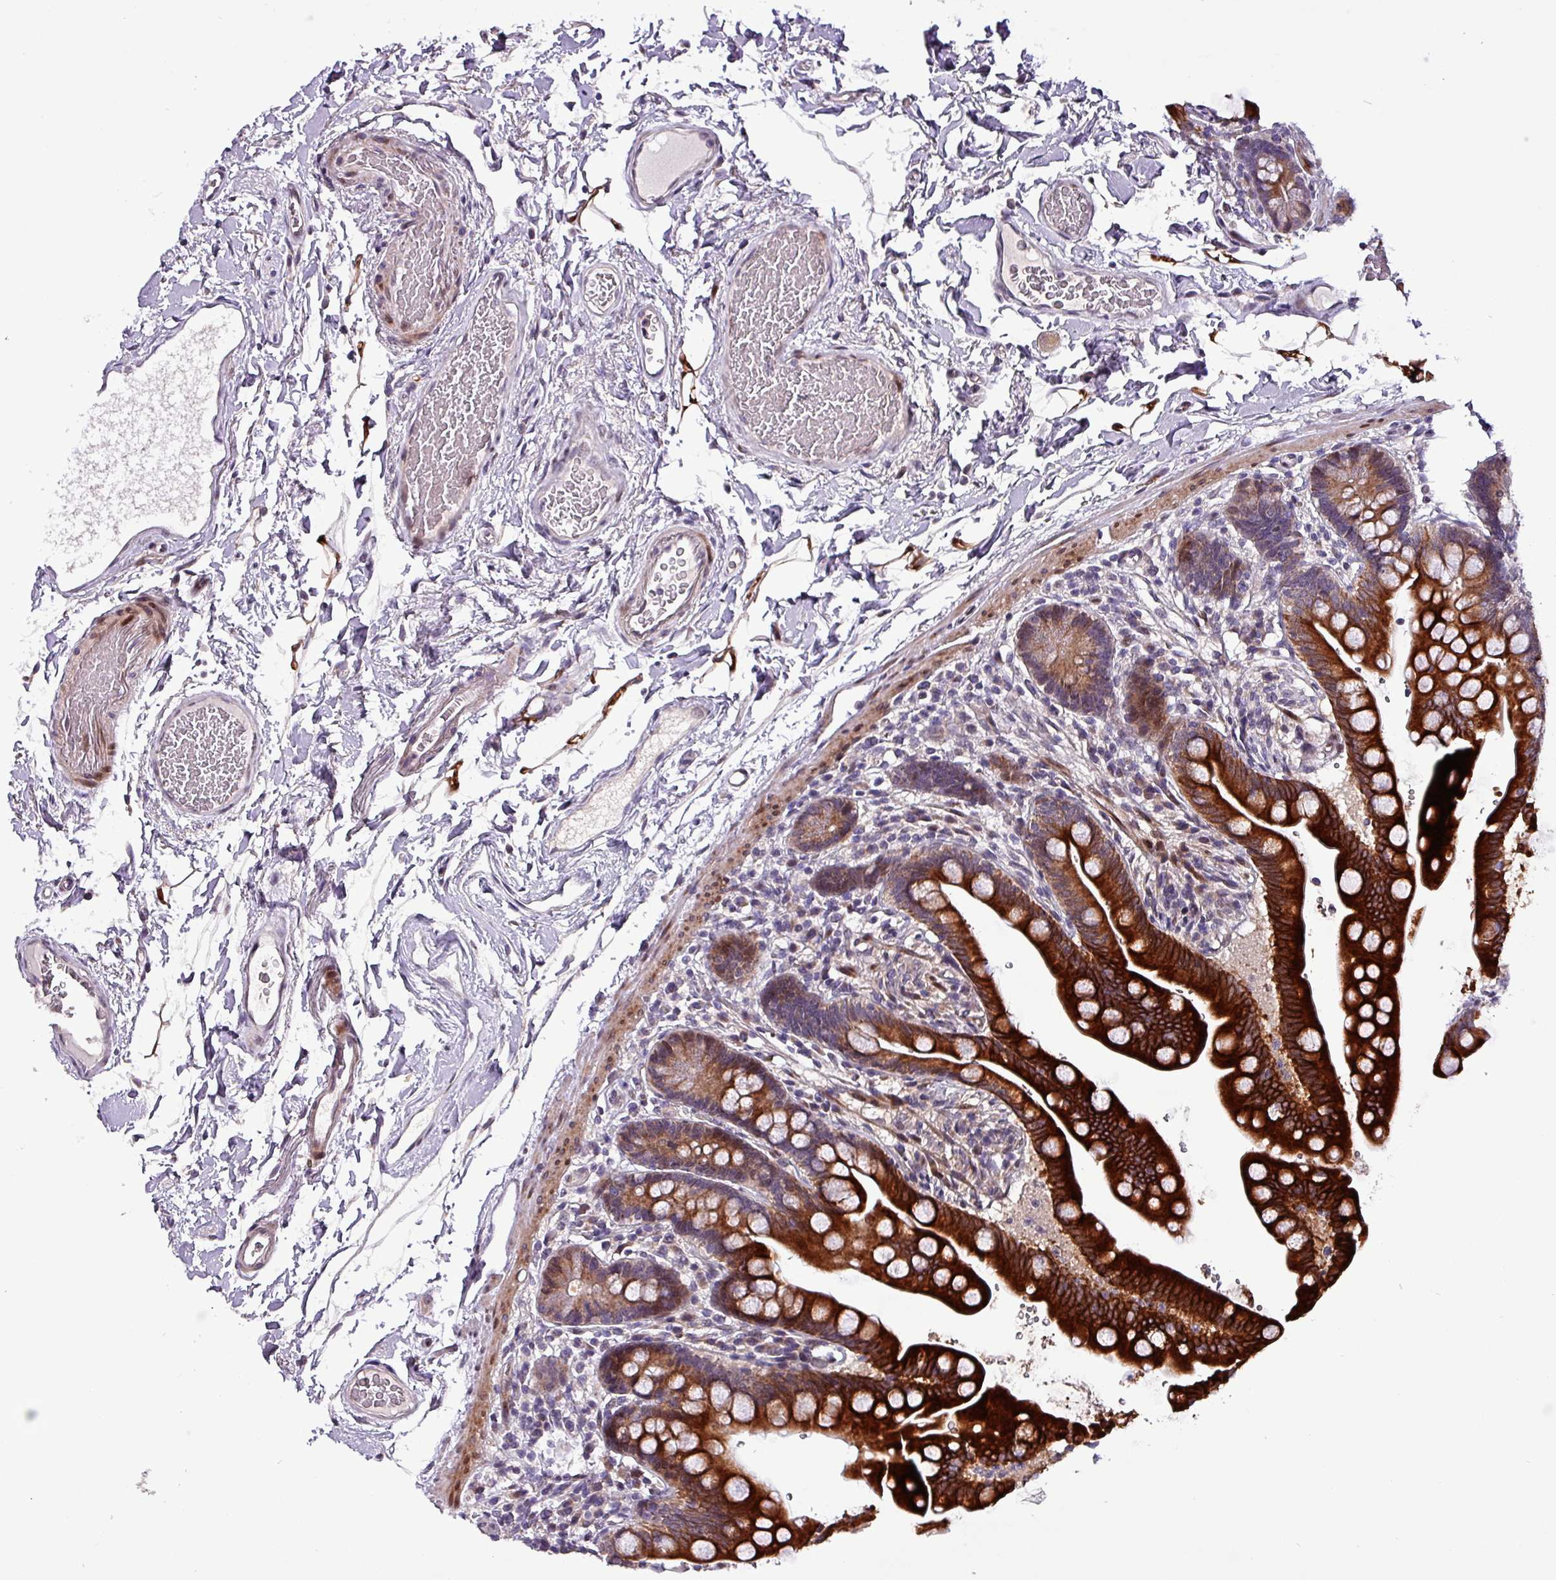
{"staining": {"intensity": "moderate", "quantity": "<25%", "location": "cytoplasmic/membranous,nuclear"}, "tissue": "colon", "cell_type": "Endothelial cells", "image_type": "normal", "snomed": [{"axis": "morphology", "description": "Normal tissue, NOS"}, {"axis": "topography", "description": "Smooth muscle"}, {"axis": "topography", "description": "Colon"}], "caption": "The image shows a brown stain indicating the presence of a protein in the cytoplasmic/membranous,nuclear of endothelial cells in colon. (brown staining indicates protein expression, while blue staining denotes nuclei).", "gene": "GRAPL", "patient": {"sex": "male", "age": 73}}